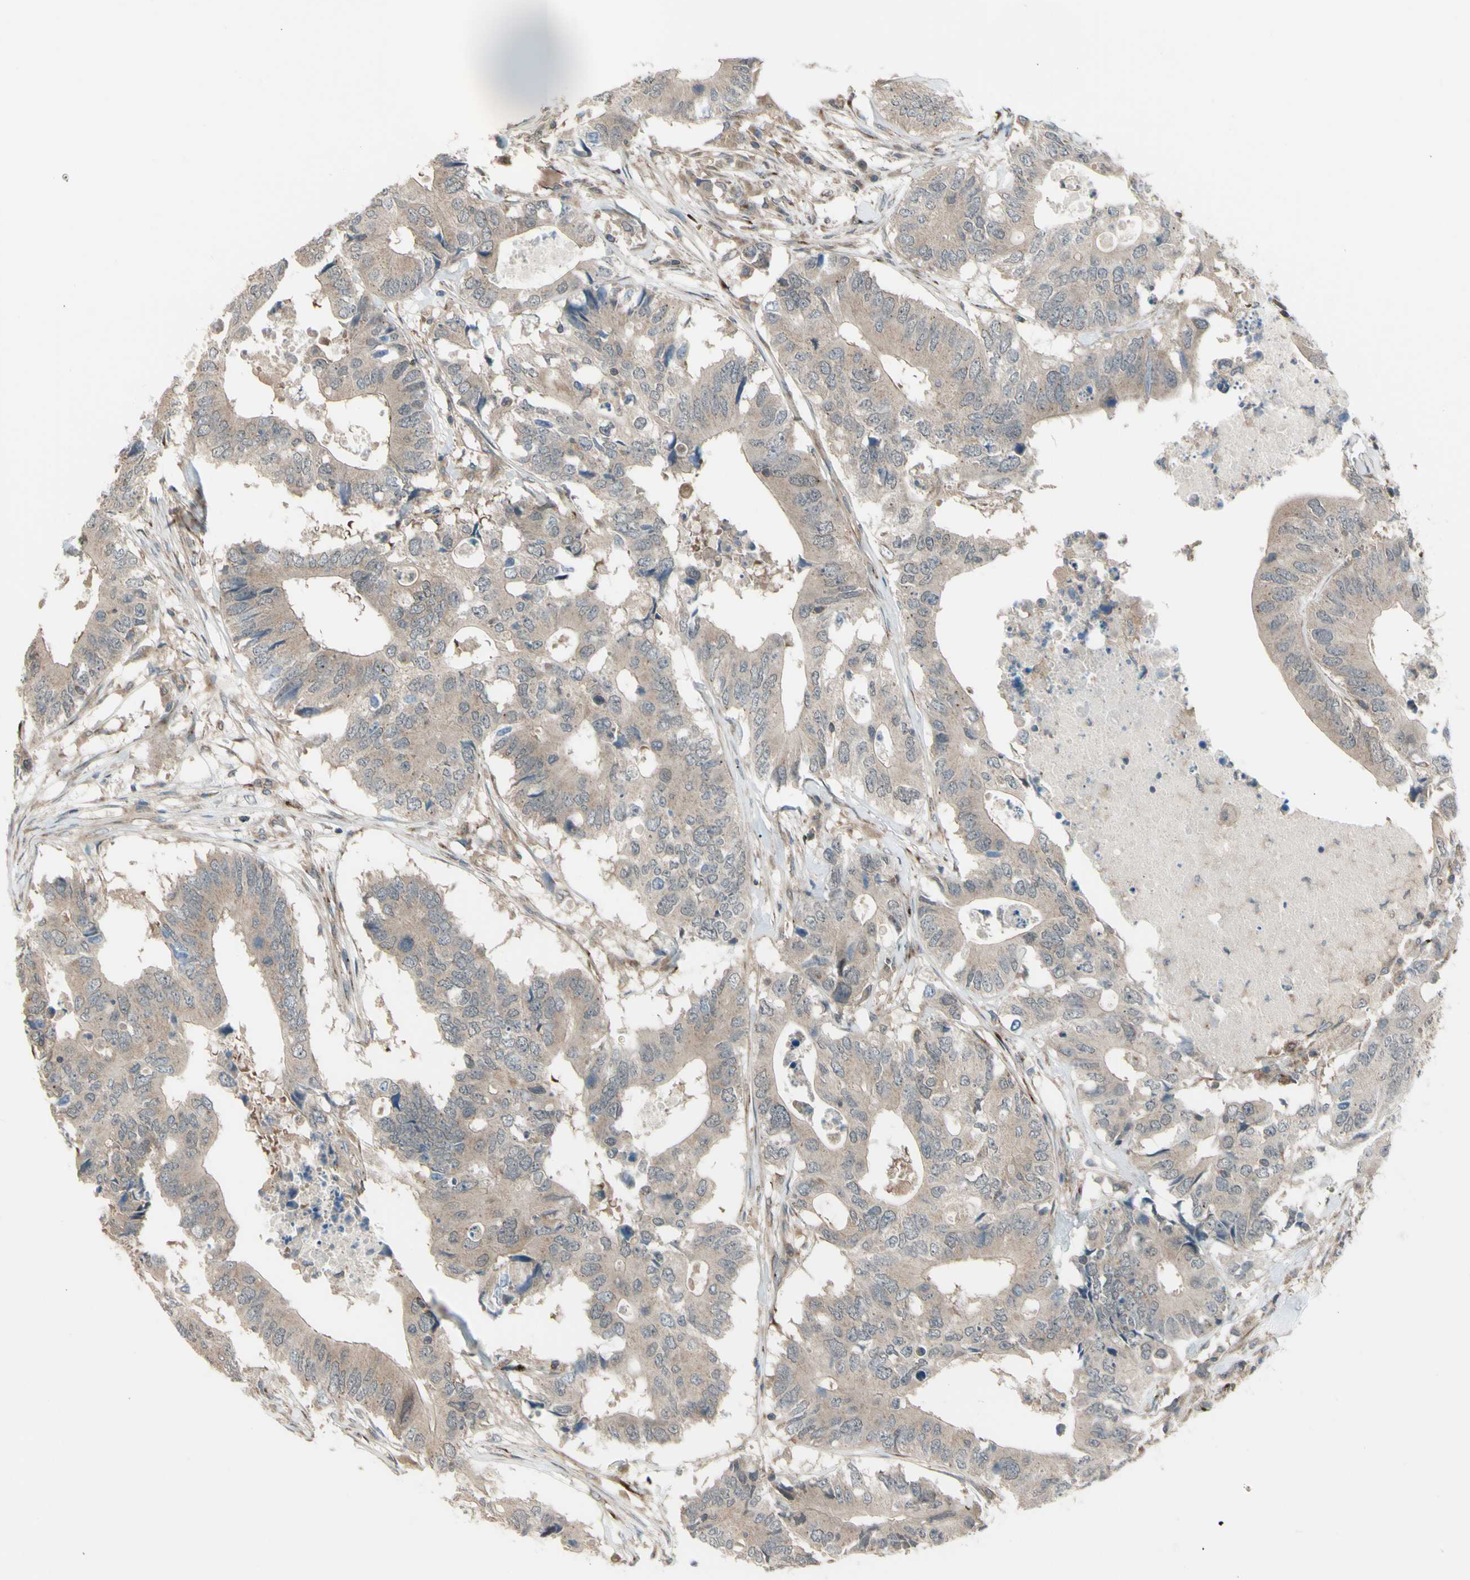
{"staining": {"intensity": "weak", "quantity": "25%-75%", "location": "cytoplasmic/membranous"}, "tissue": "colorectal cancer", "cell_type": "Tumor cells", "image_type": "cancer", "snomed": [{"axis": "morphology", "description": "Adenocarcinoma, NOS"}, {"axis": "topography", "description": "Colon"}], "caption": "Weak cytoplasmic/membranous expression is appreciated in approximately 25%-75% of tumor cells in colorectal cancer.", "gene": "FLII", "patient": {"sex": "male", "age": 71}}